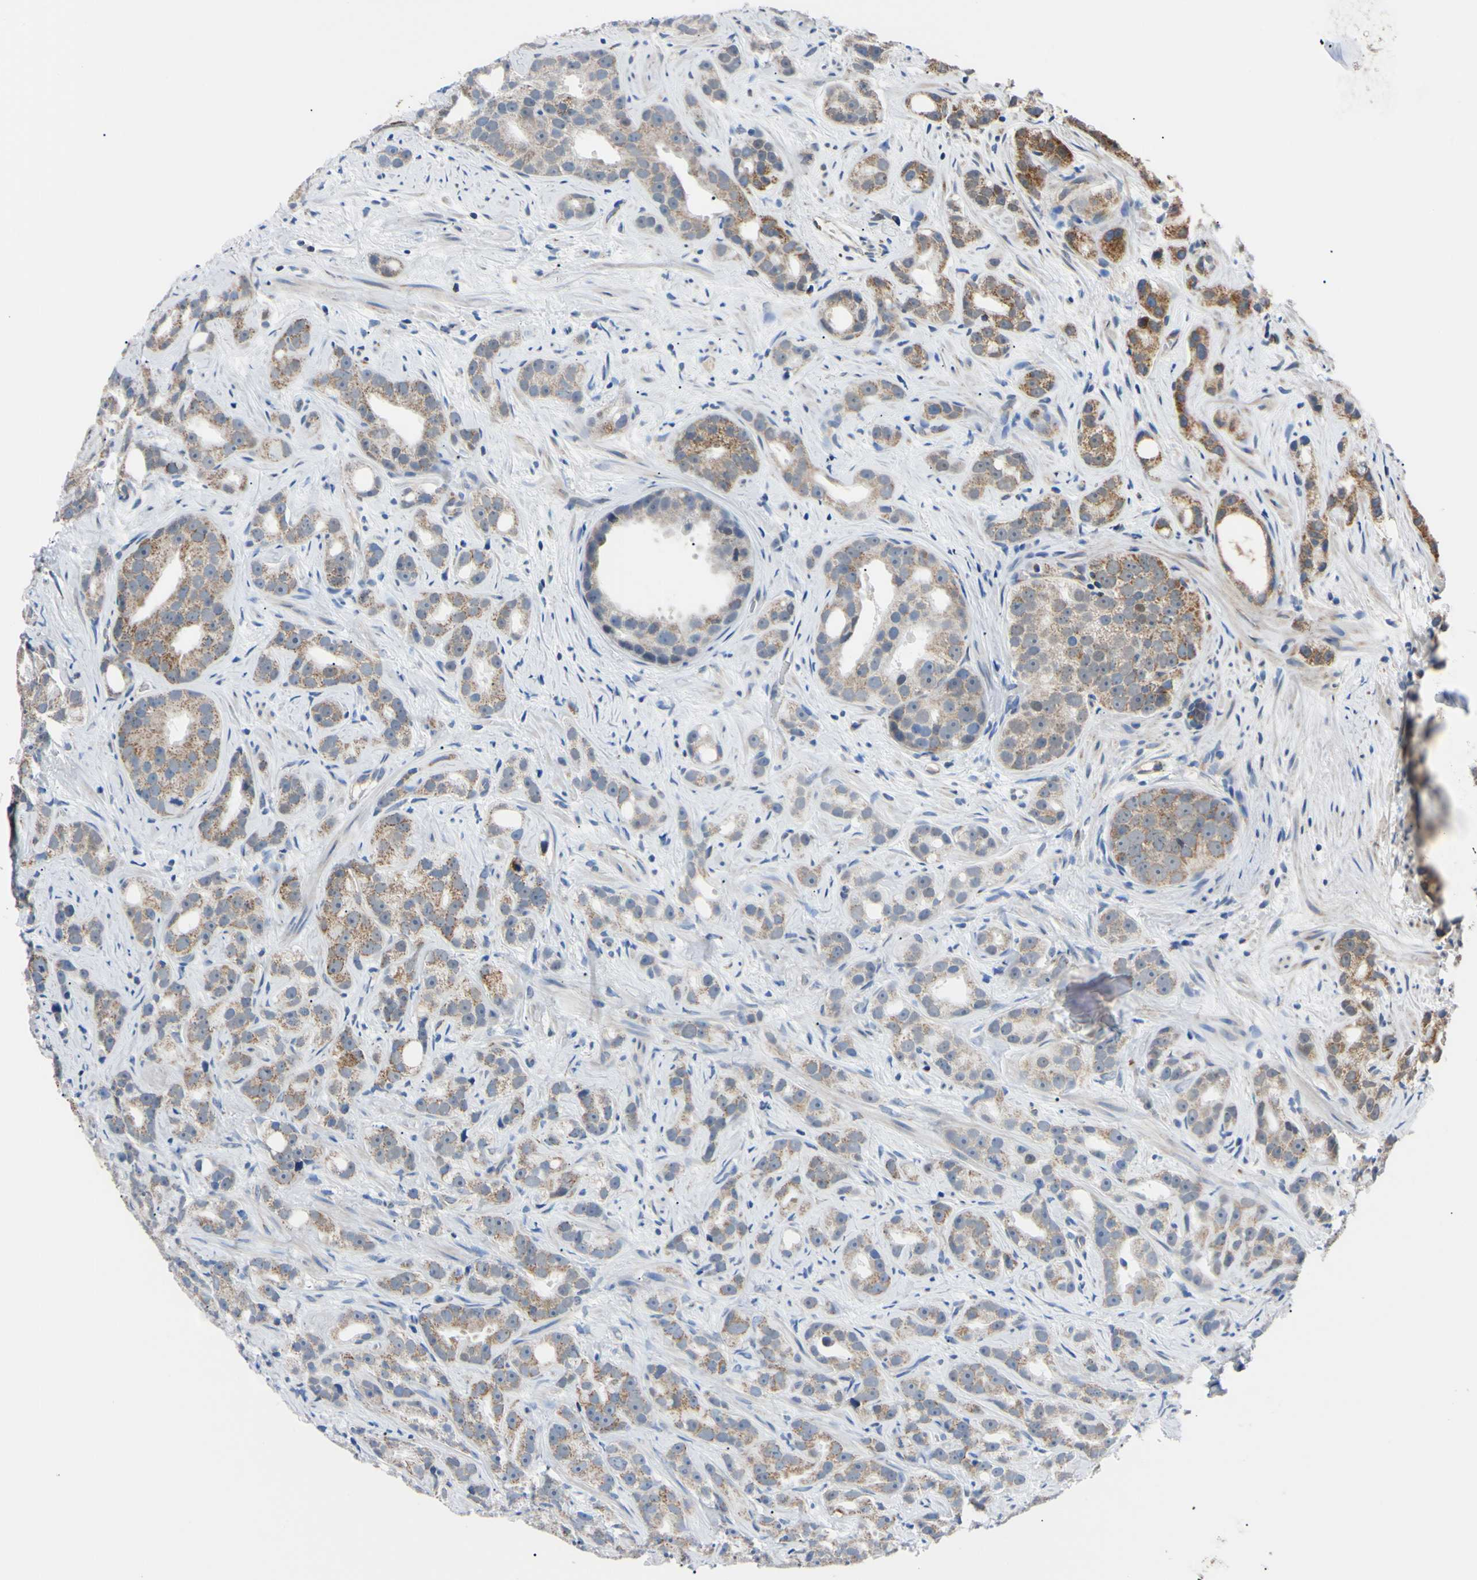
{"staining": {"intensity": "strong", "quantity": "25%-75%", "location": "cytoplasmic/membranous"}, "tissue": "prostate cancer", "cell_type": "Tumor cells", "image_type": "cancer", "snomed": [{"axis": "morphology", "description": "Adenocarcinoma, Low grade"}, {"axis": "topography", "description": "Prostate"}], "caption": "There is high levels of strong cytoplasmic/membranous expression in tumor cells of prostate cancer, as demonstrated by immunohistochemical staining (brown color).", "gene": "CLPP", "patient": {"sex": "male", "age": 89}}